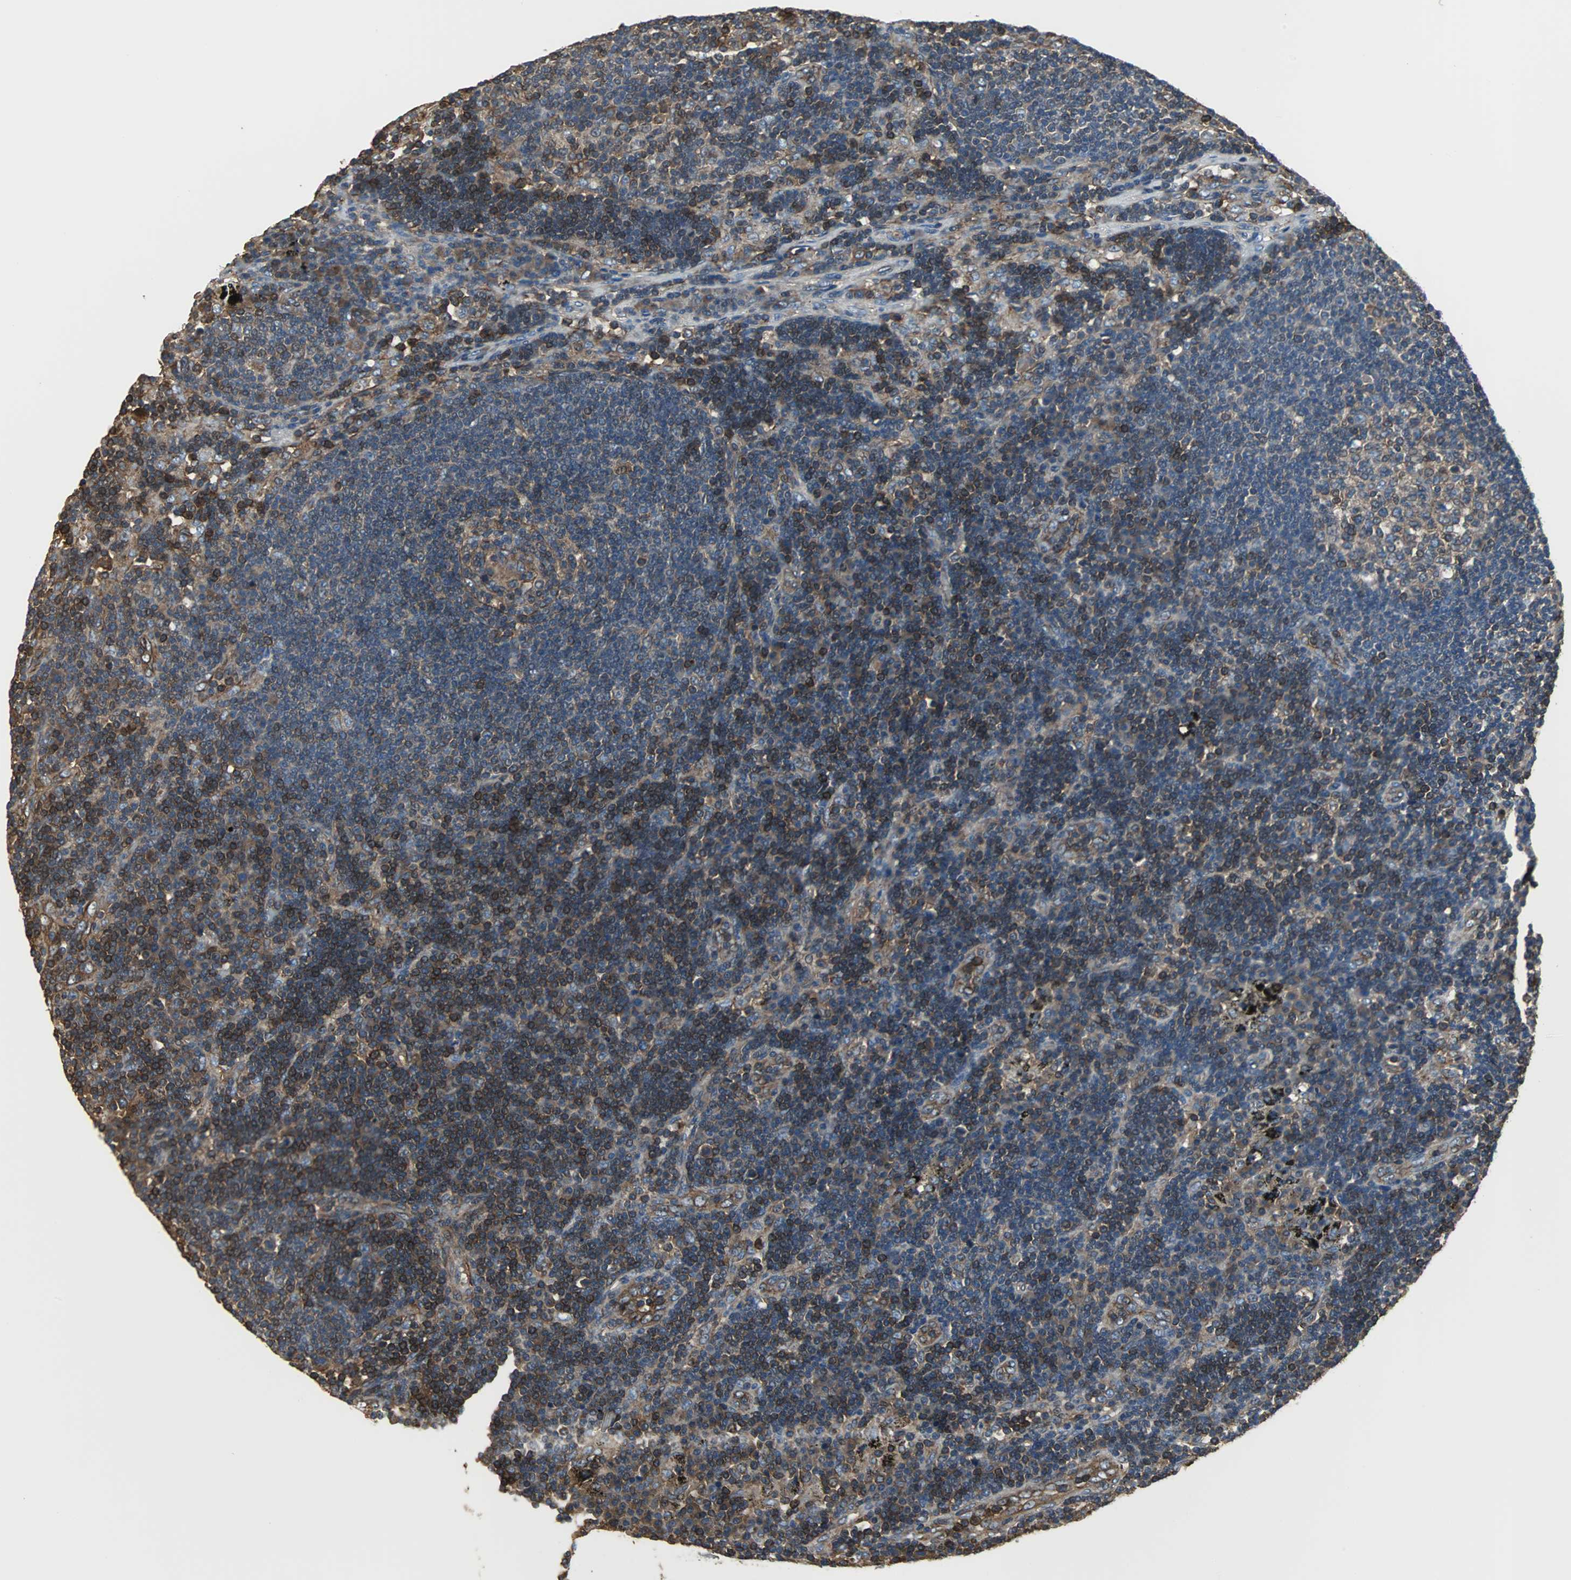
{"staining": {"intensity": "moderate", "quantity": ">75%", "location": "cytoplasmic/membranous"}, "tissue": "lymph node", "cell_type": "Germinal center cells", "image_type": "normal", "snomed": [{"axis": "morphology", "description": "Normal tissue, NOS"}, {"axis": "morphology", "description": "Squamous cell carcinoma, metastatic, NOS"}, {"axis": "topography", "description": "Lymph node"}], "caption": "Human lymph node stained with a brown dye displays moderate cytoplasmic/membranous positive positivity in approximately >75% of germinal center cells.", "gene": "ACTN1", "patient": {"sex": "female", "age": 53}}